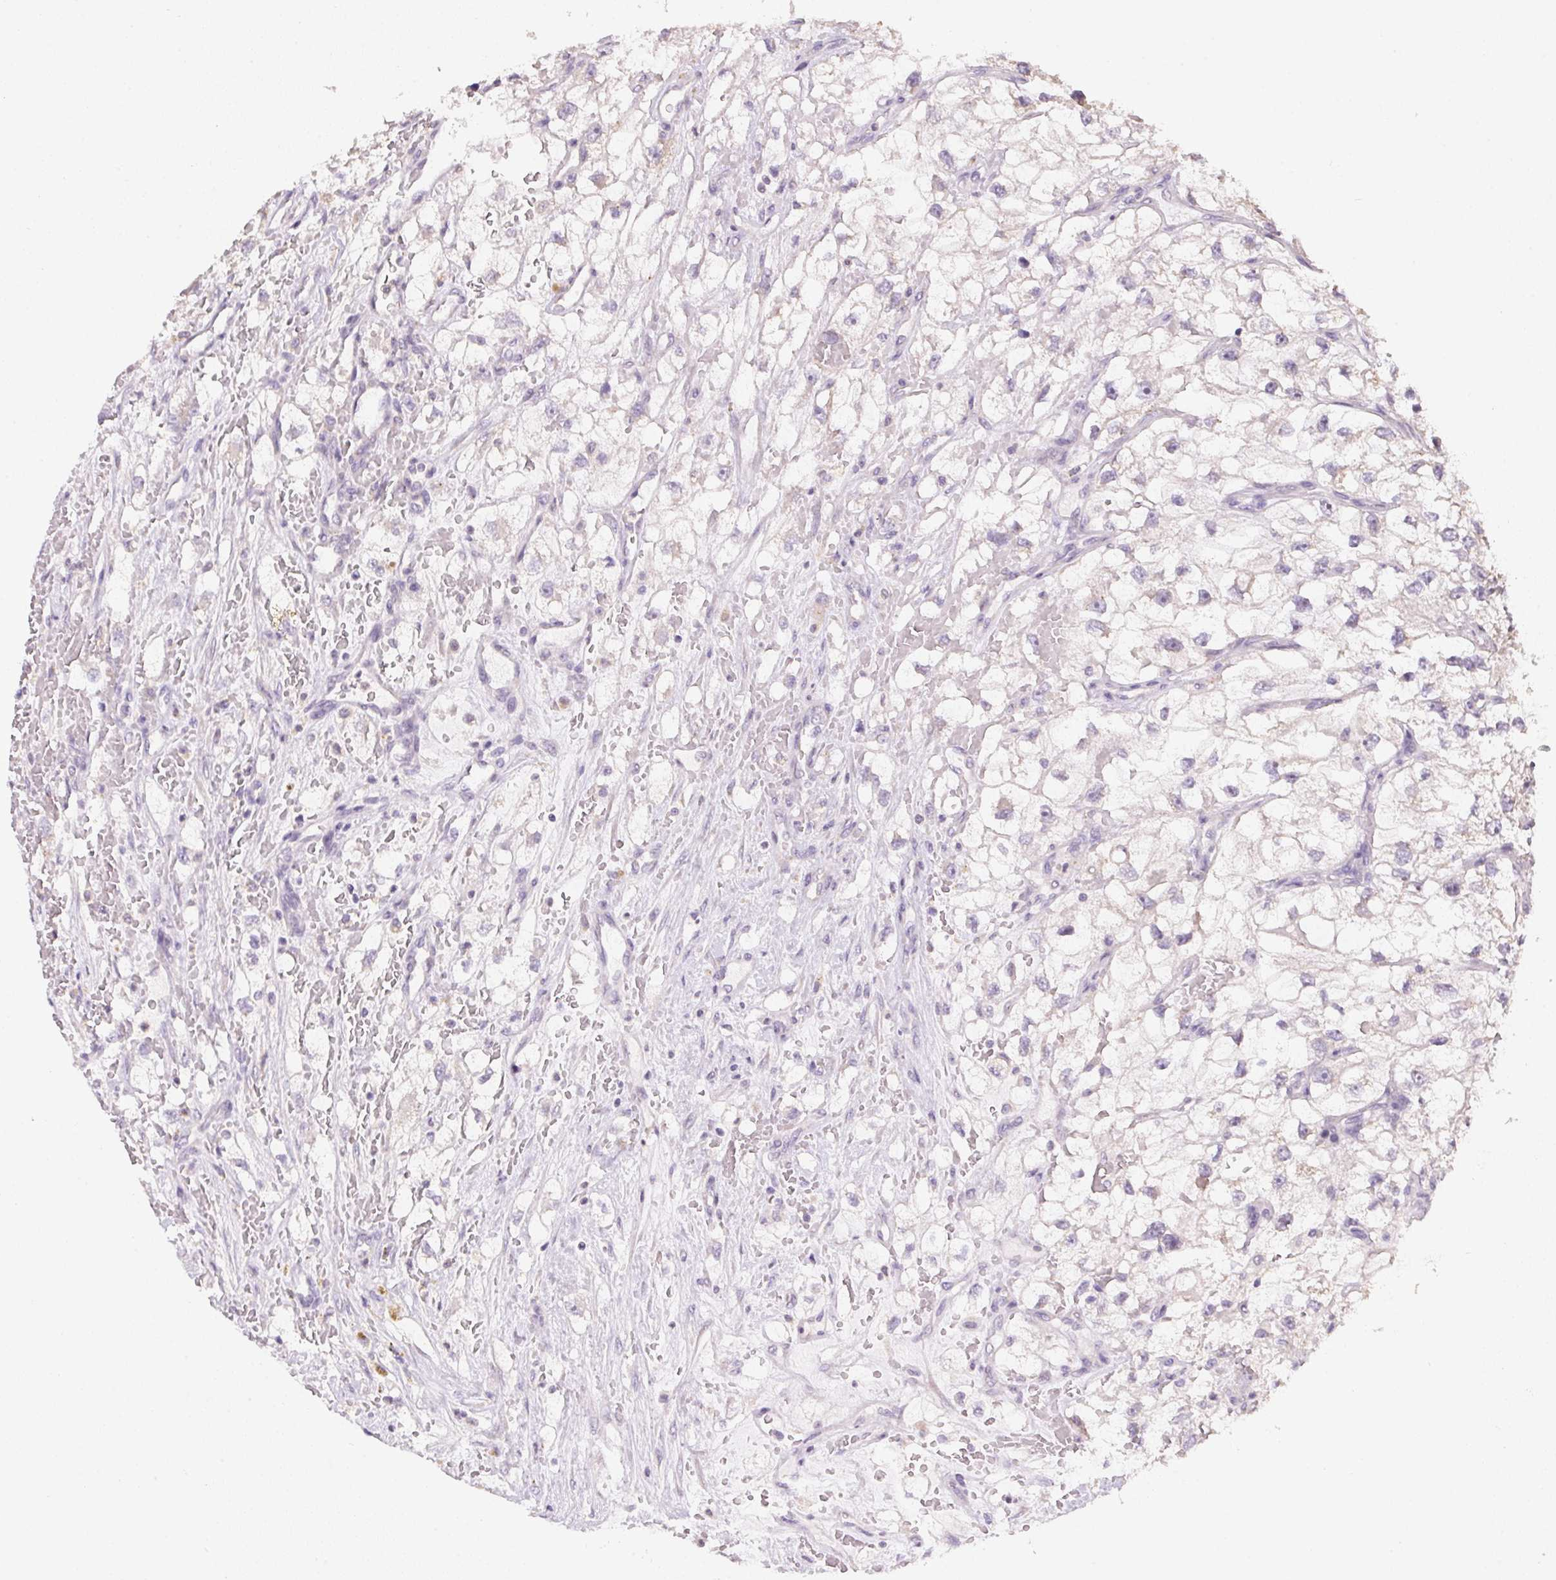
{"staining": {"intensity": "negative", "quantity": "none", "location": "none"}, "tissue": "renal cancer", "cell_type": "Tumor cells", "image_type": "cancer", "snomed": [{"axis": "morphology", "description": "Adenocarcinoma, NOS"}, {"axis": "topography", "description": "Kidney"}], "caption": "IHC of human renal adenocarcinoma displays no positivity in tumor cells.", "gene": "SPACA9", "patient": {"sex": "male", "age": 59}}